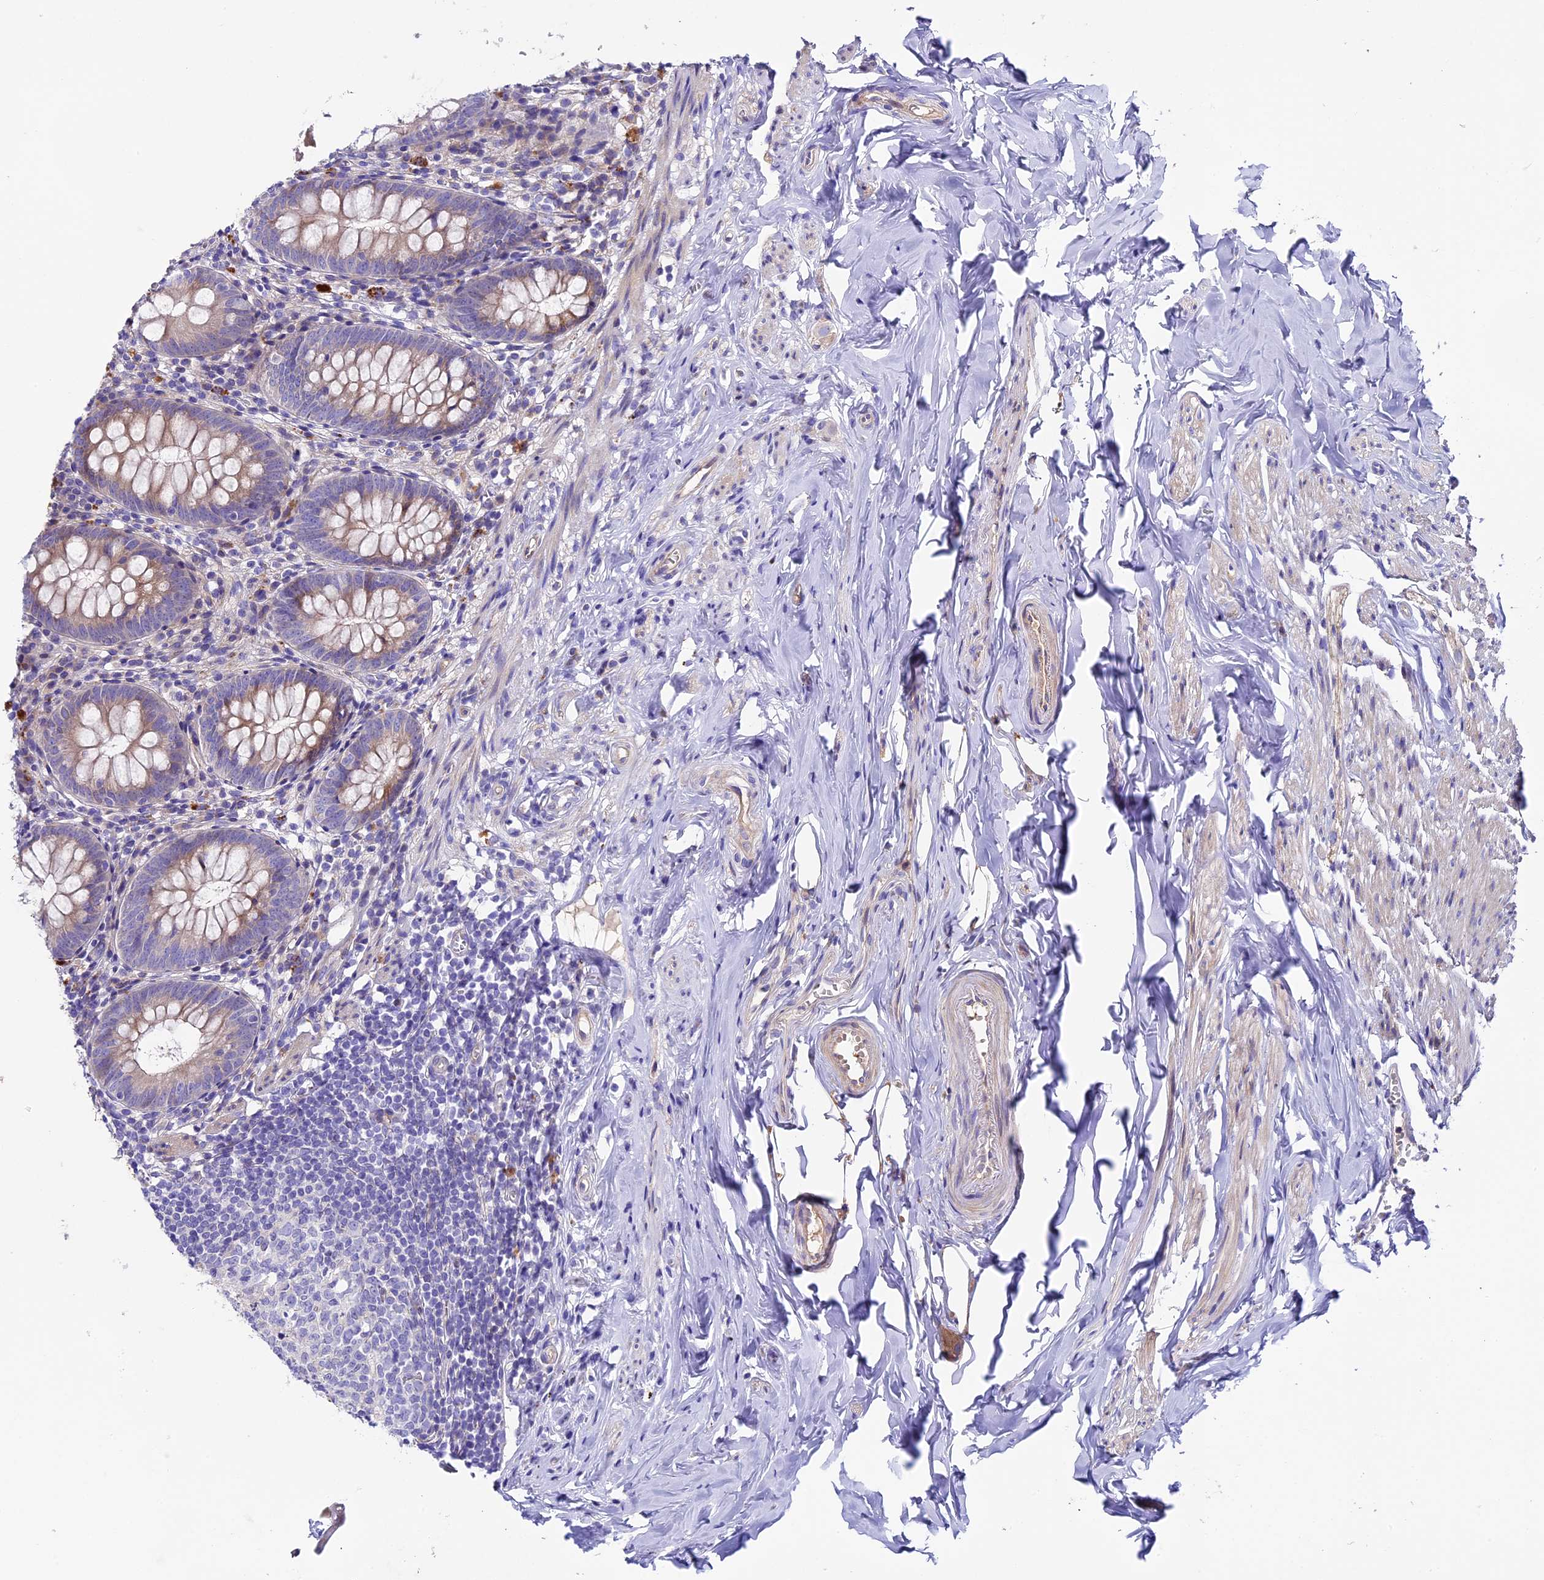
{"staining": {"intensity": "negative", "quantity": "none", "location": "none"}, "tissue": "appendix", "cell_type": "Glandular cells", "image_type": "normal", "snomed": [{"axis": "morphology", "description": "Normal tissue, NOS"}, {"axis": "topography", "description": "Appendix"}], "caption": "Normal appendix was stained to show a protein in brown. There is no significant staining in glandular cells. (DAB (3,3'-diaminobenzidine) immunohistochemistry, high magnification).", "gene": "PIGU", "patient": {"sex": "female", "age": 51}}